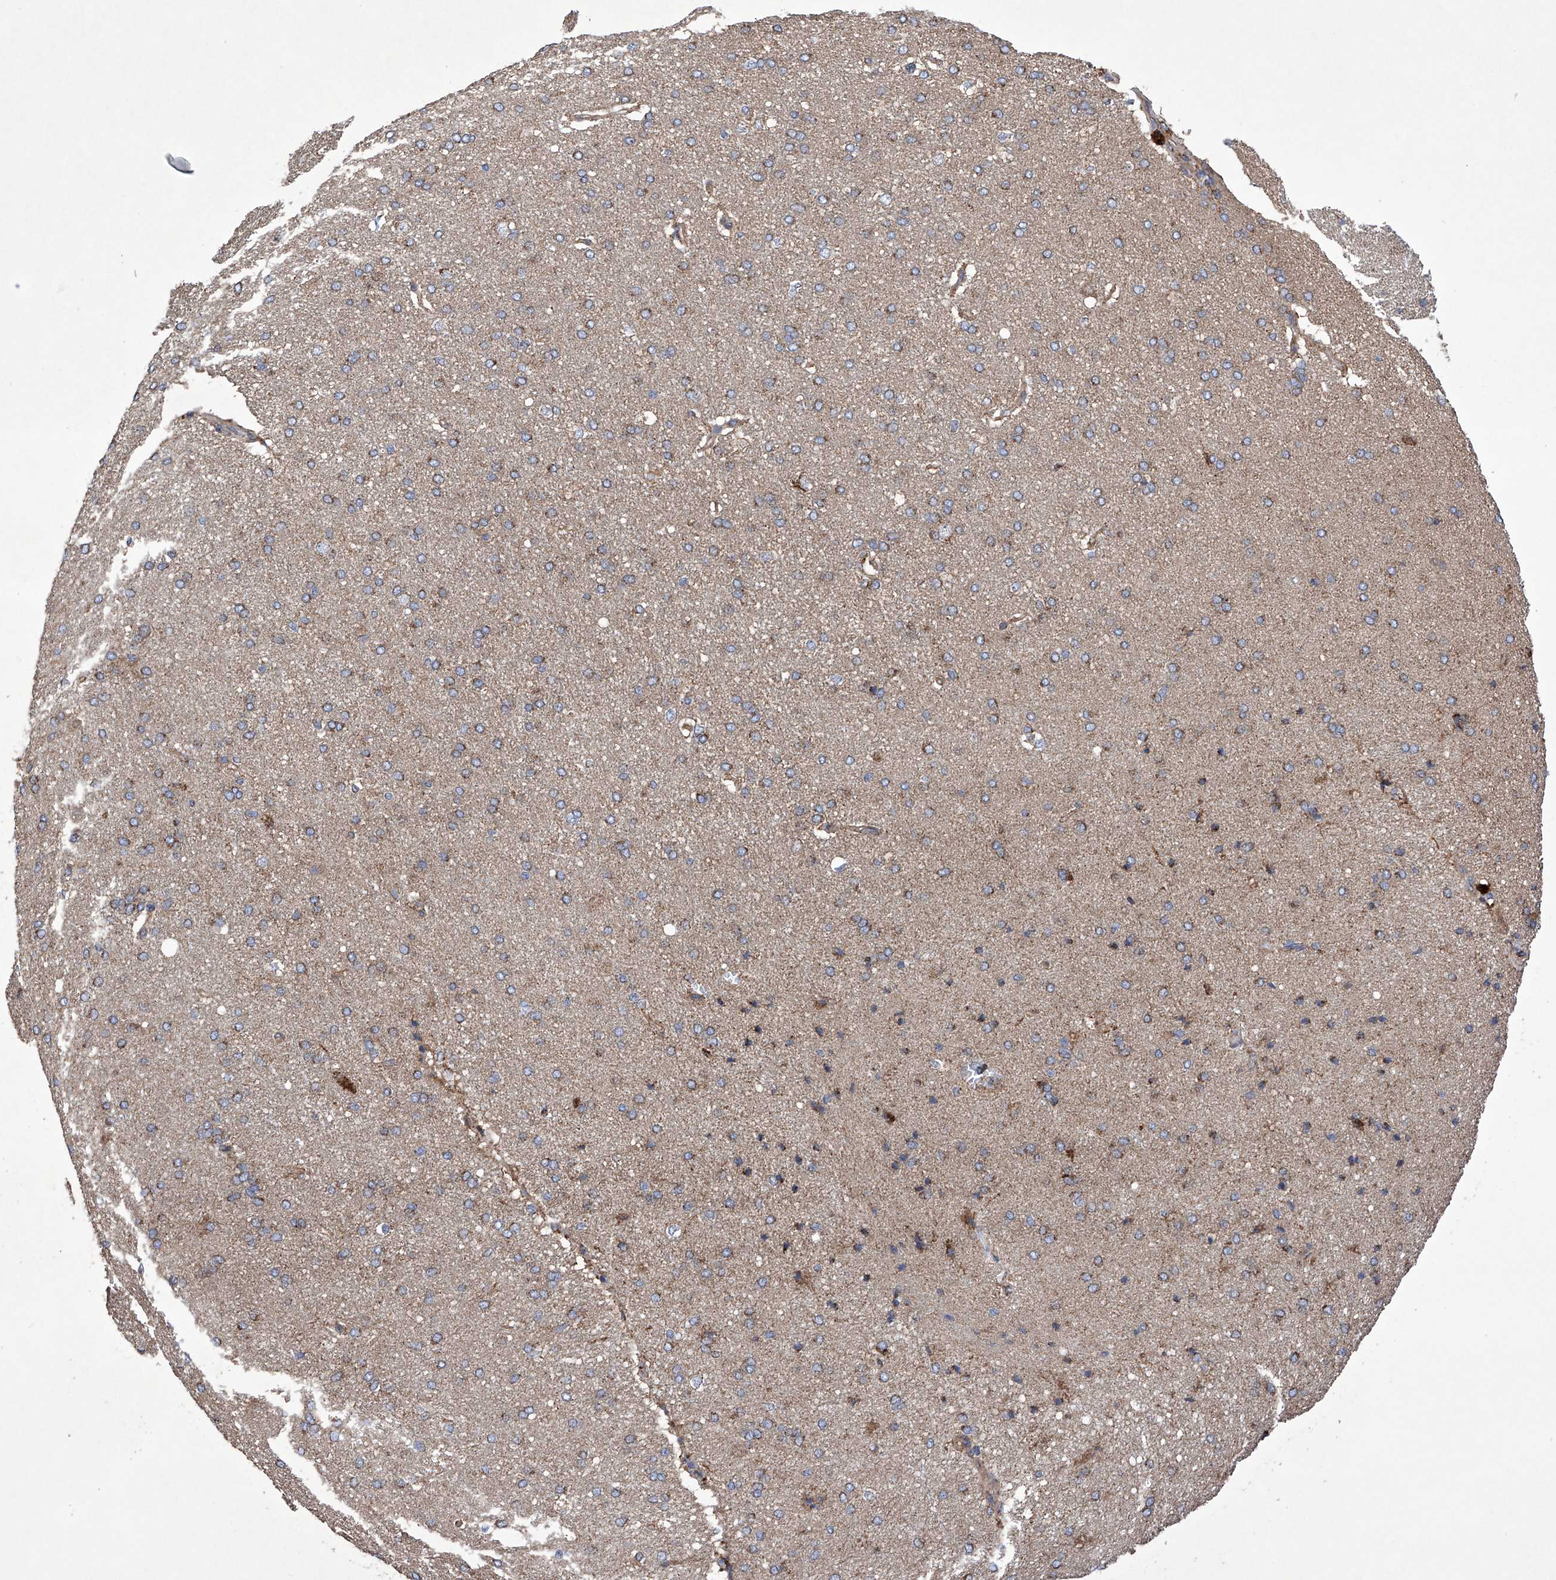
{"staining": {"intensity": "moderate", "quantity": ">75%", "location": "cytoplasmic/membranous"}, "tissue": "cerebral cortex", "cell_type": "Endothelial cells", "image_type": "normal", "snomed": [{"axis": "morphology", "description": "Normal tissue, NOS"}, {"axis": "topography", "description": "Cerebral cortex"}], "caption": "There is medium levels of moderate cytoplasmic/membranous expression in endothelial cells of normal cerebral cortex, as demonstrated by immunohistochemical staining (brown color).", "gene": "EFCAB2", "patient": {"sex": "male", "age": 62}}